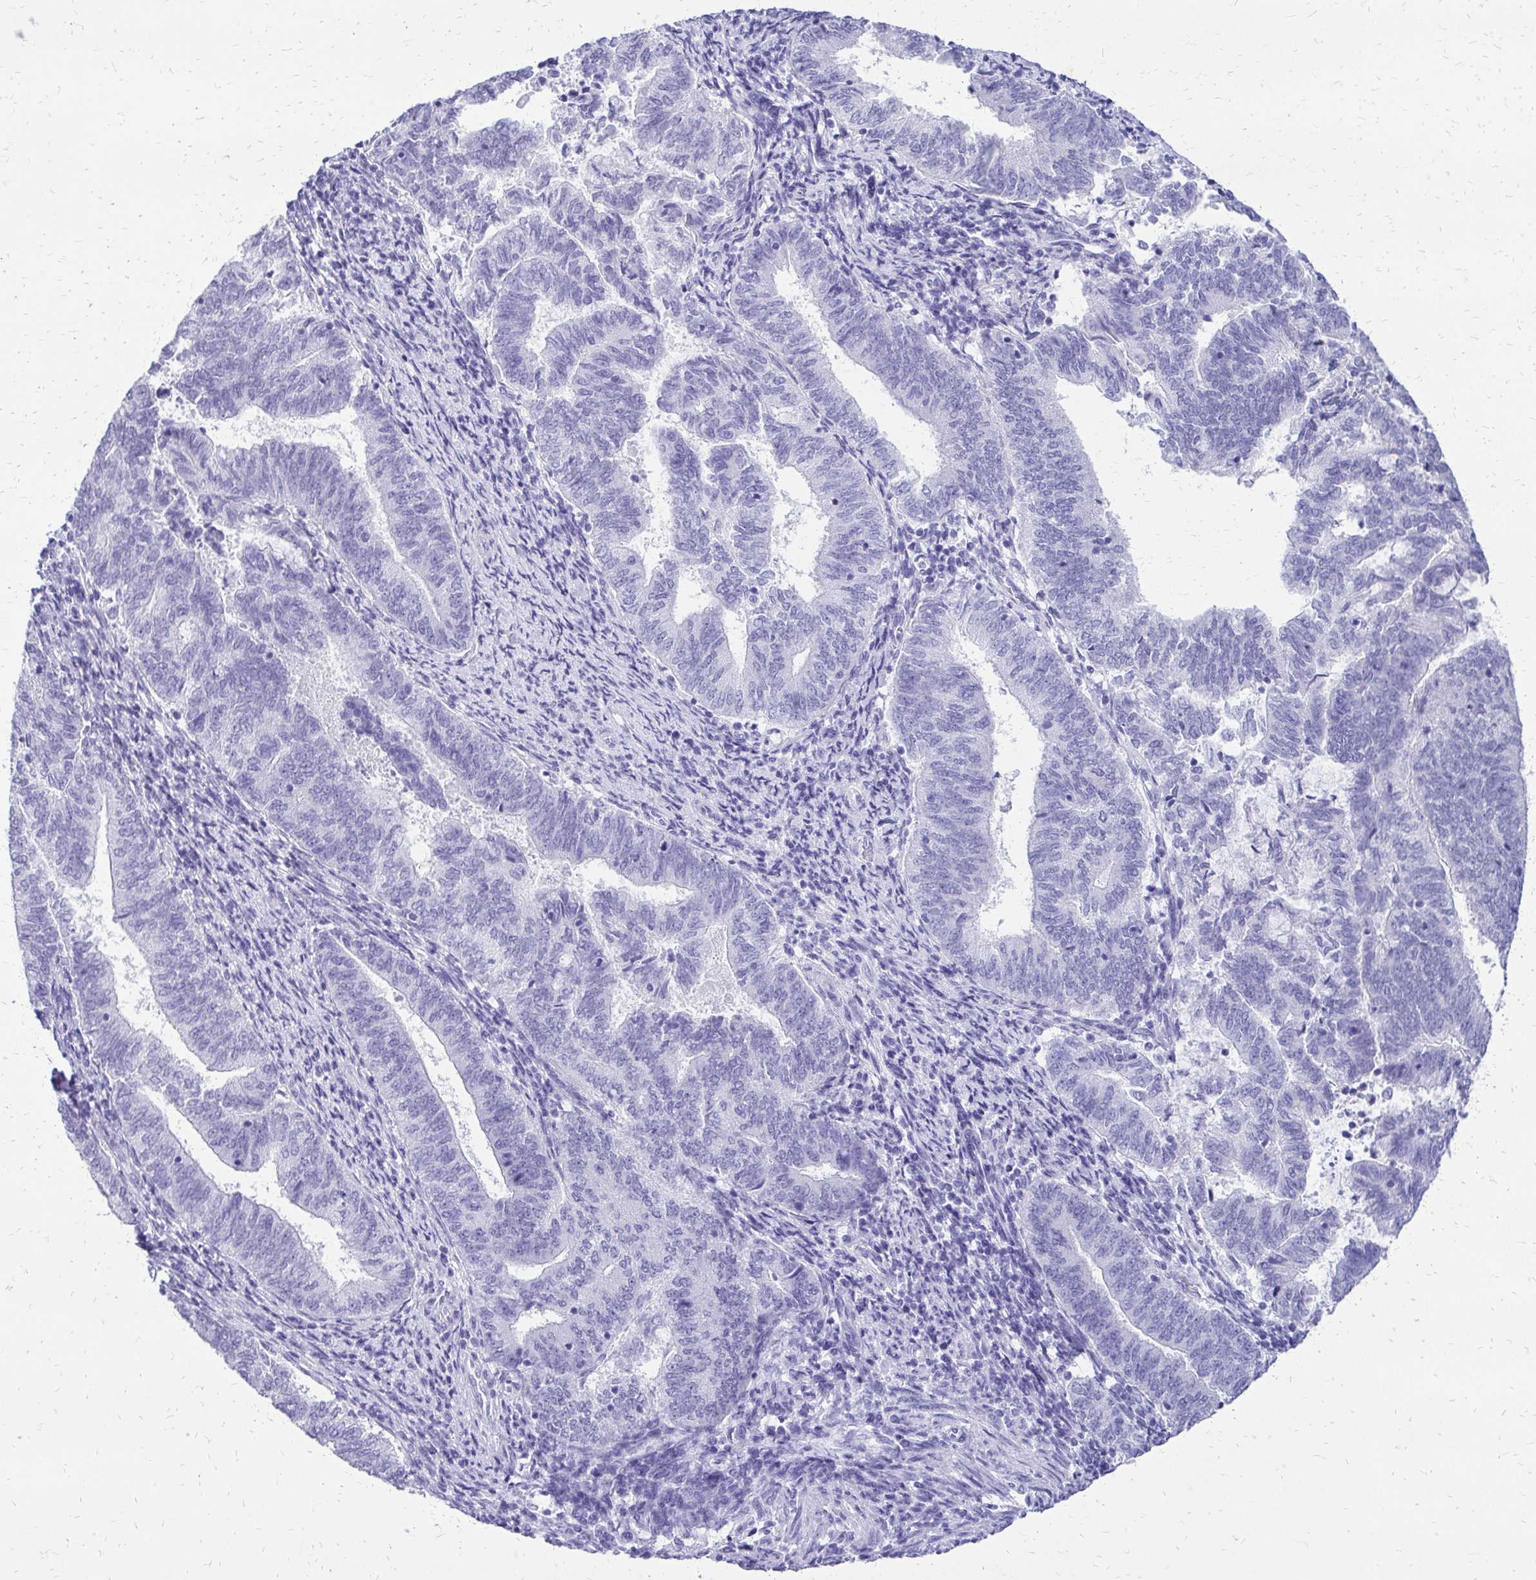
{"staining": {"intensity": "negative", "quantity": "none", "location": "none"}, "tissue": "endometrial cancer", "cell_type": "Tumor cells", "image_type": "cancer", "snomed": [{"axis": "morphology", "description": "Adenocarcinoma, NOS"}, {"axis": "topography", "description": "Endometrium"}], "caption": "Tumor cells show no significant protein positivity in endometrial cancer.", "gene": "SLC32A1", "patient": {"sex": "female", "age": 65}}